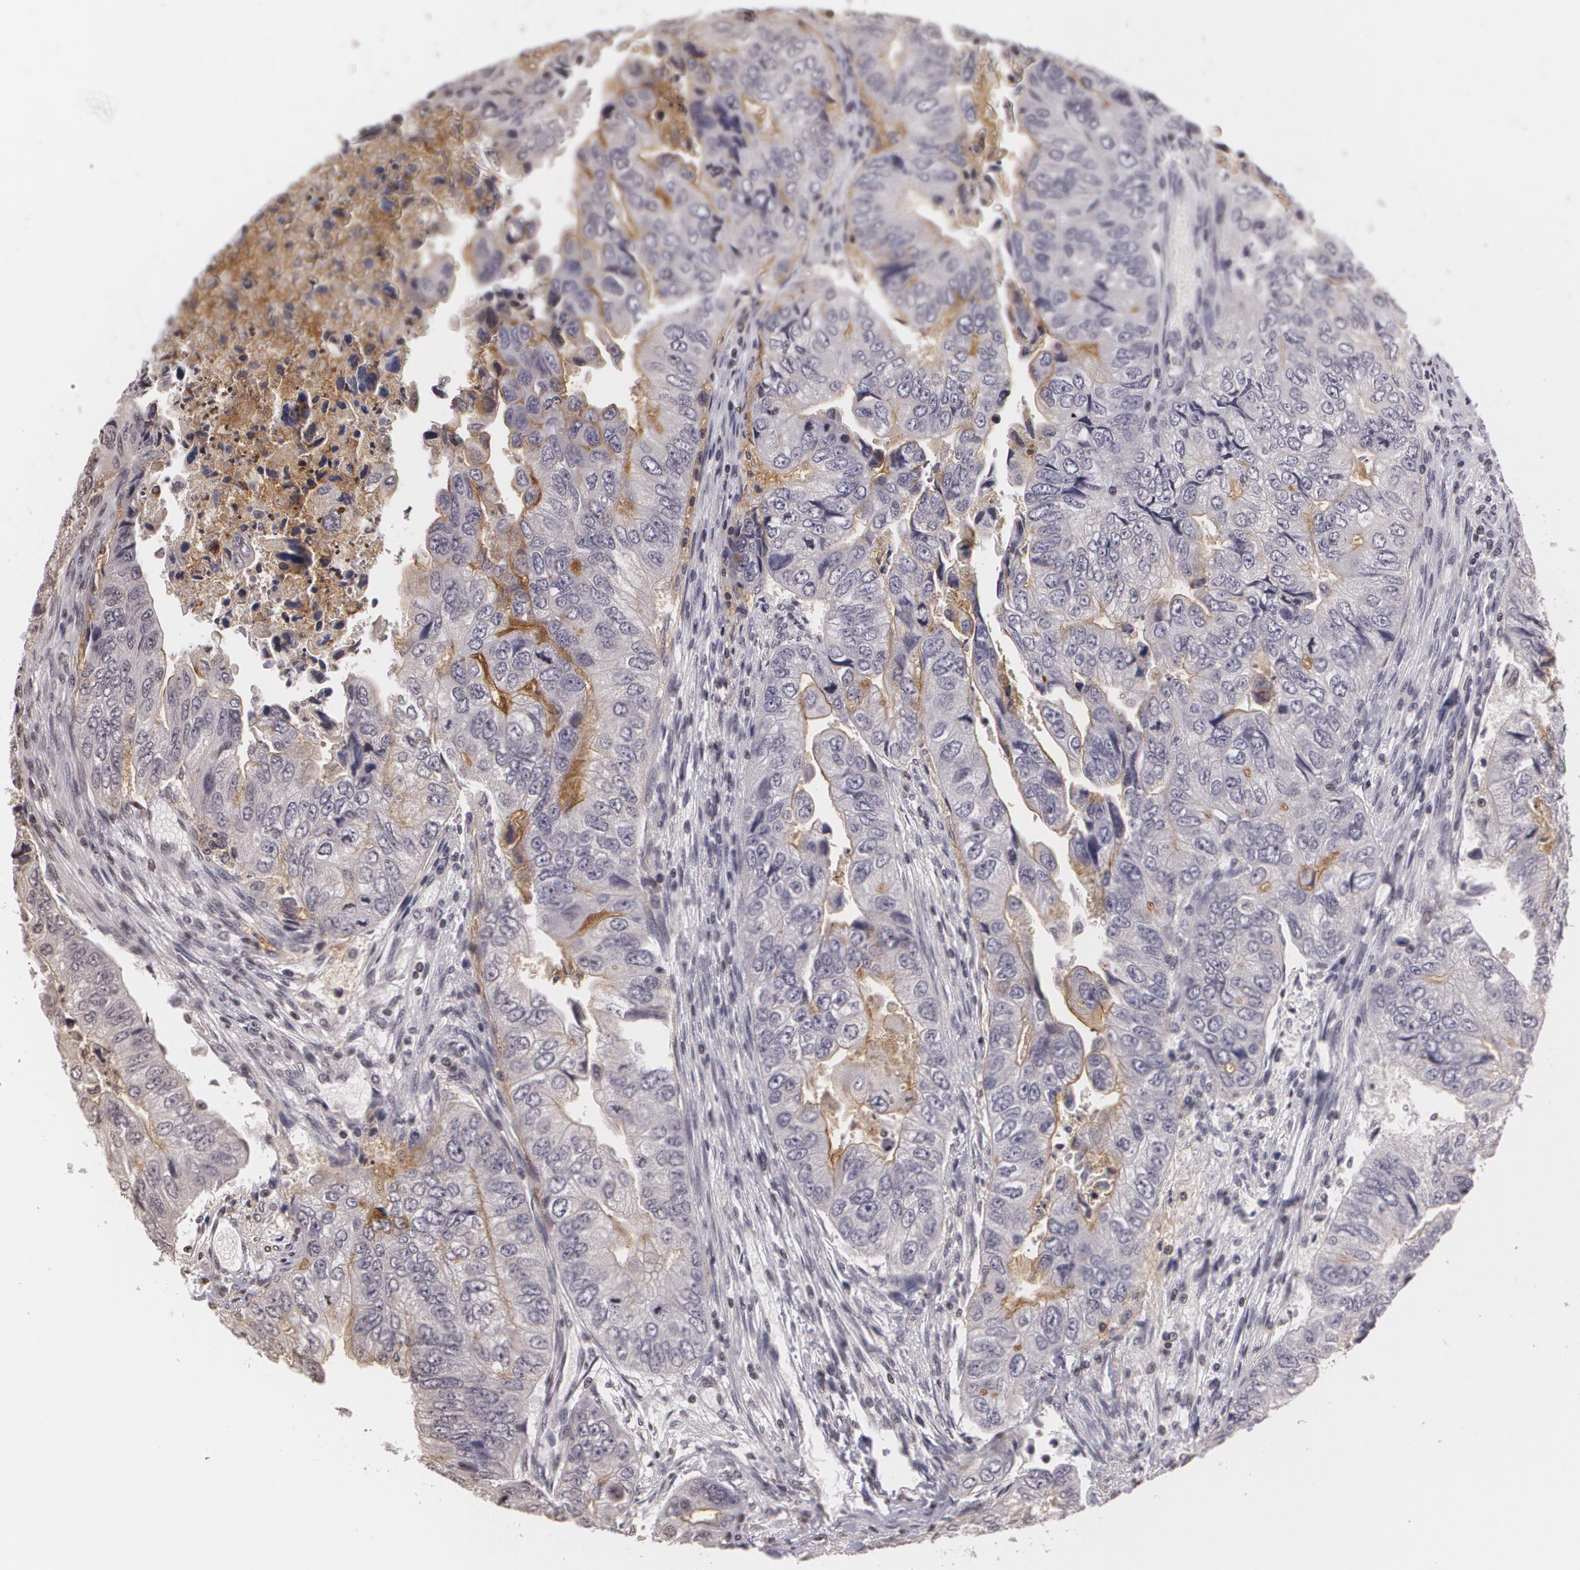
{"staining": {"intensity": "moderate", "quantity": "25%-75%", "location": "cytoplasmic/membranous"}, "tissue": "colorectal cancer", "cell_type": "Tumor cells", "image_type": "cancer", "snomed": [{"axis": "morphology", "description": "Adenocarcinoma, NOS"}, {"axis": "topography", "description": "Colon"}], "caption": "Tumor cells display medium levels of moderate cytoplasmic/membranous positivity in about 25%-75% of cells in human colorectal cancer. The staining is performed using DAB brown chromogen to label protein expression. The nuclei are counter-stained blue using hematoxylin.", "gene": "MUC1", "patient": {"sex": "female", "age": 11}}